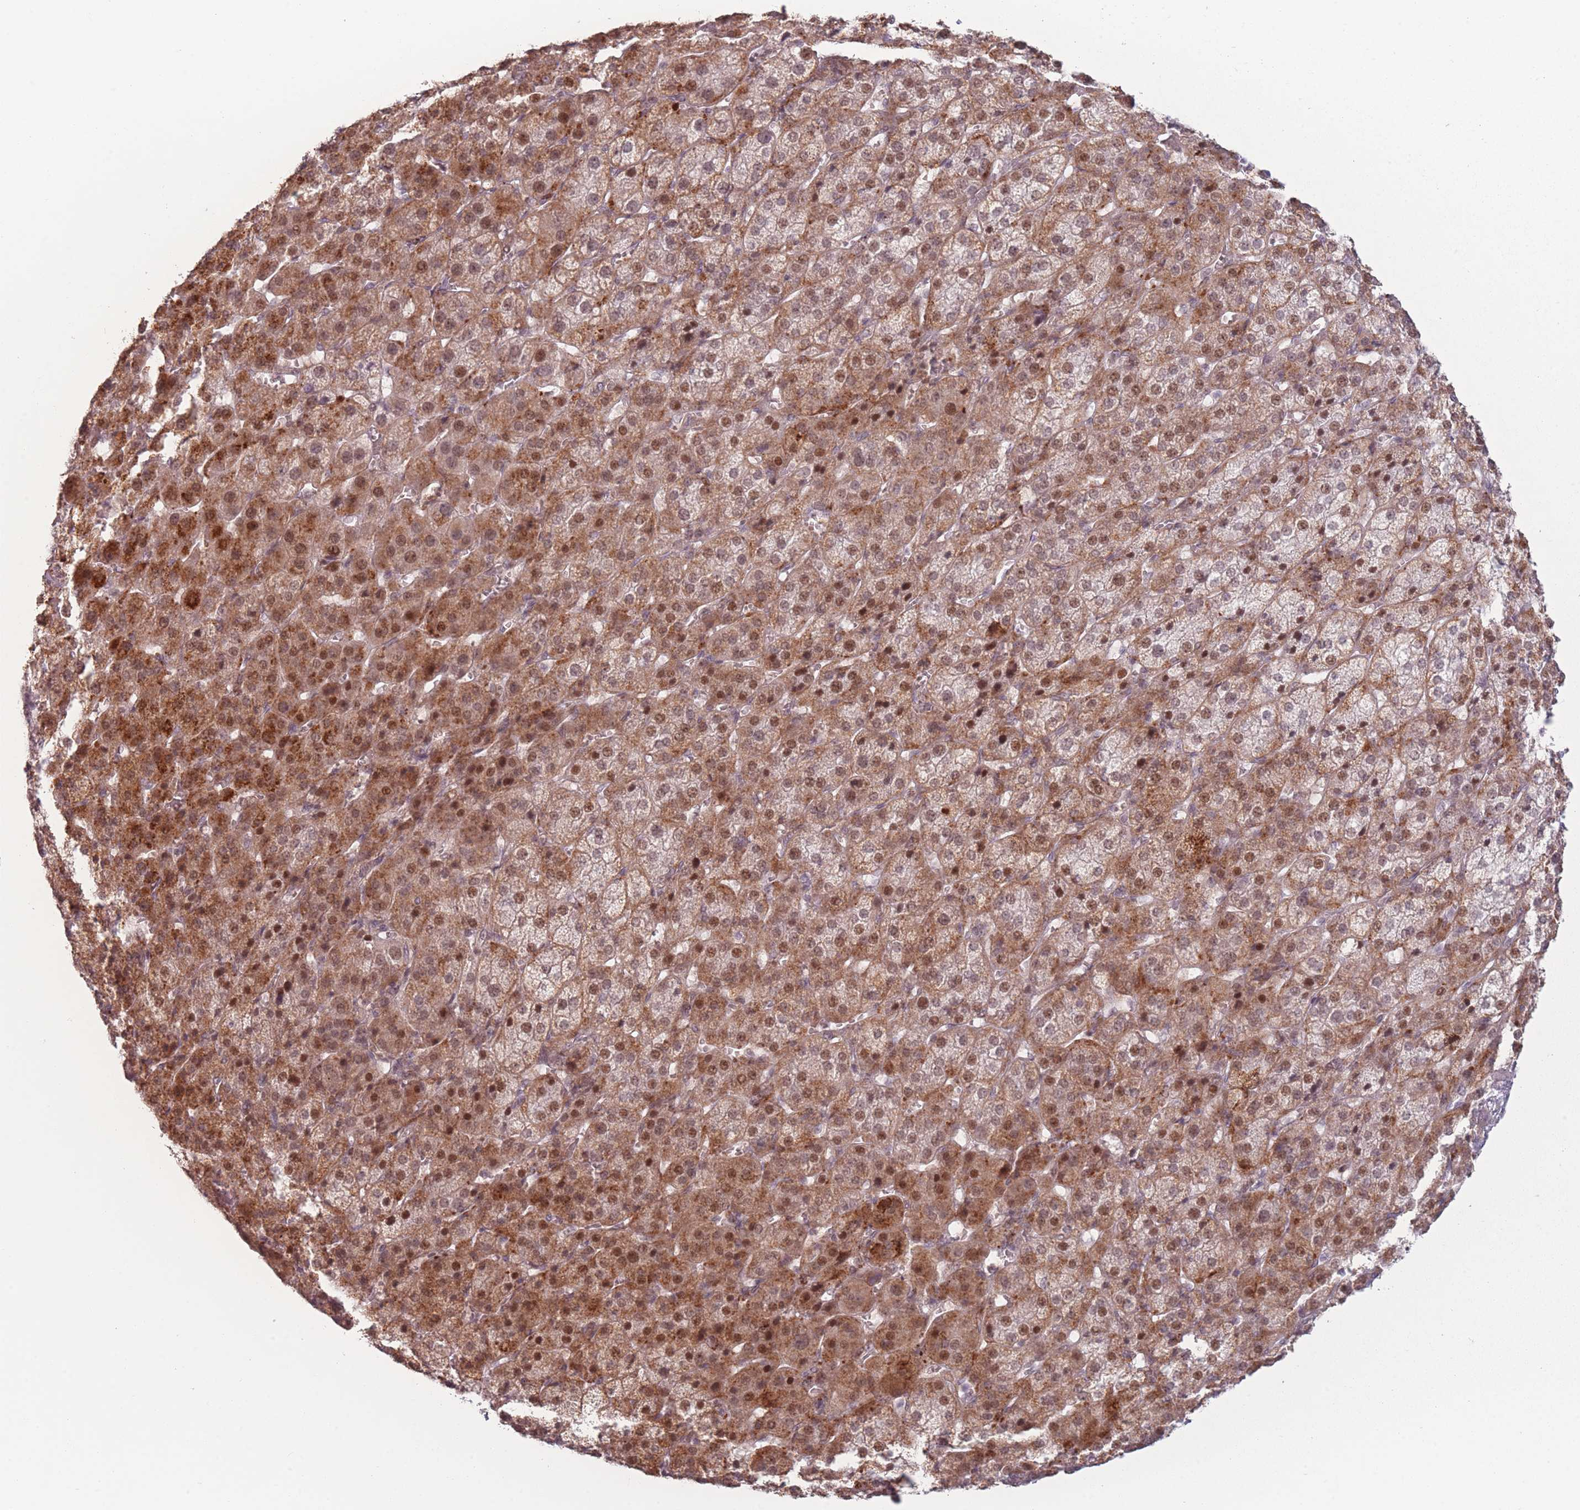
{"staining": {"intensity": "moderate", "quantity": ">75%", "location": "cytoplasmic/membranous,nuclear"}, "tissue": "adrenal gland", "cell_type": "Glandular cells", "image_type": "normal", "snomed": [{"axis": "morphology", "description": "Normal tissue, NOS"}, {"axis": "topography", "description": "Adrenal gland"}], "caption": "DAB (3,3'-diaminobenzidine) immunohistochemical staining of normal human adrenal gland exhibits moderate cytoplasmic/membranous,nuclear protein positivity in approximately >75% of glandular cells.", "gene": "OR10C1", "patient": {"sex": "female", "age": 57}}